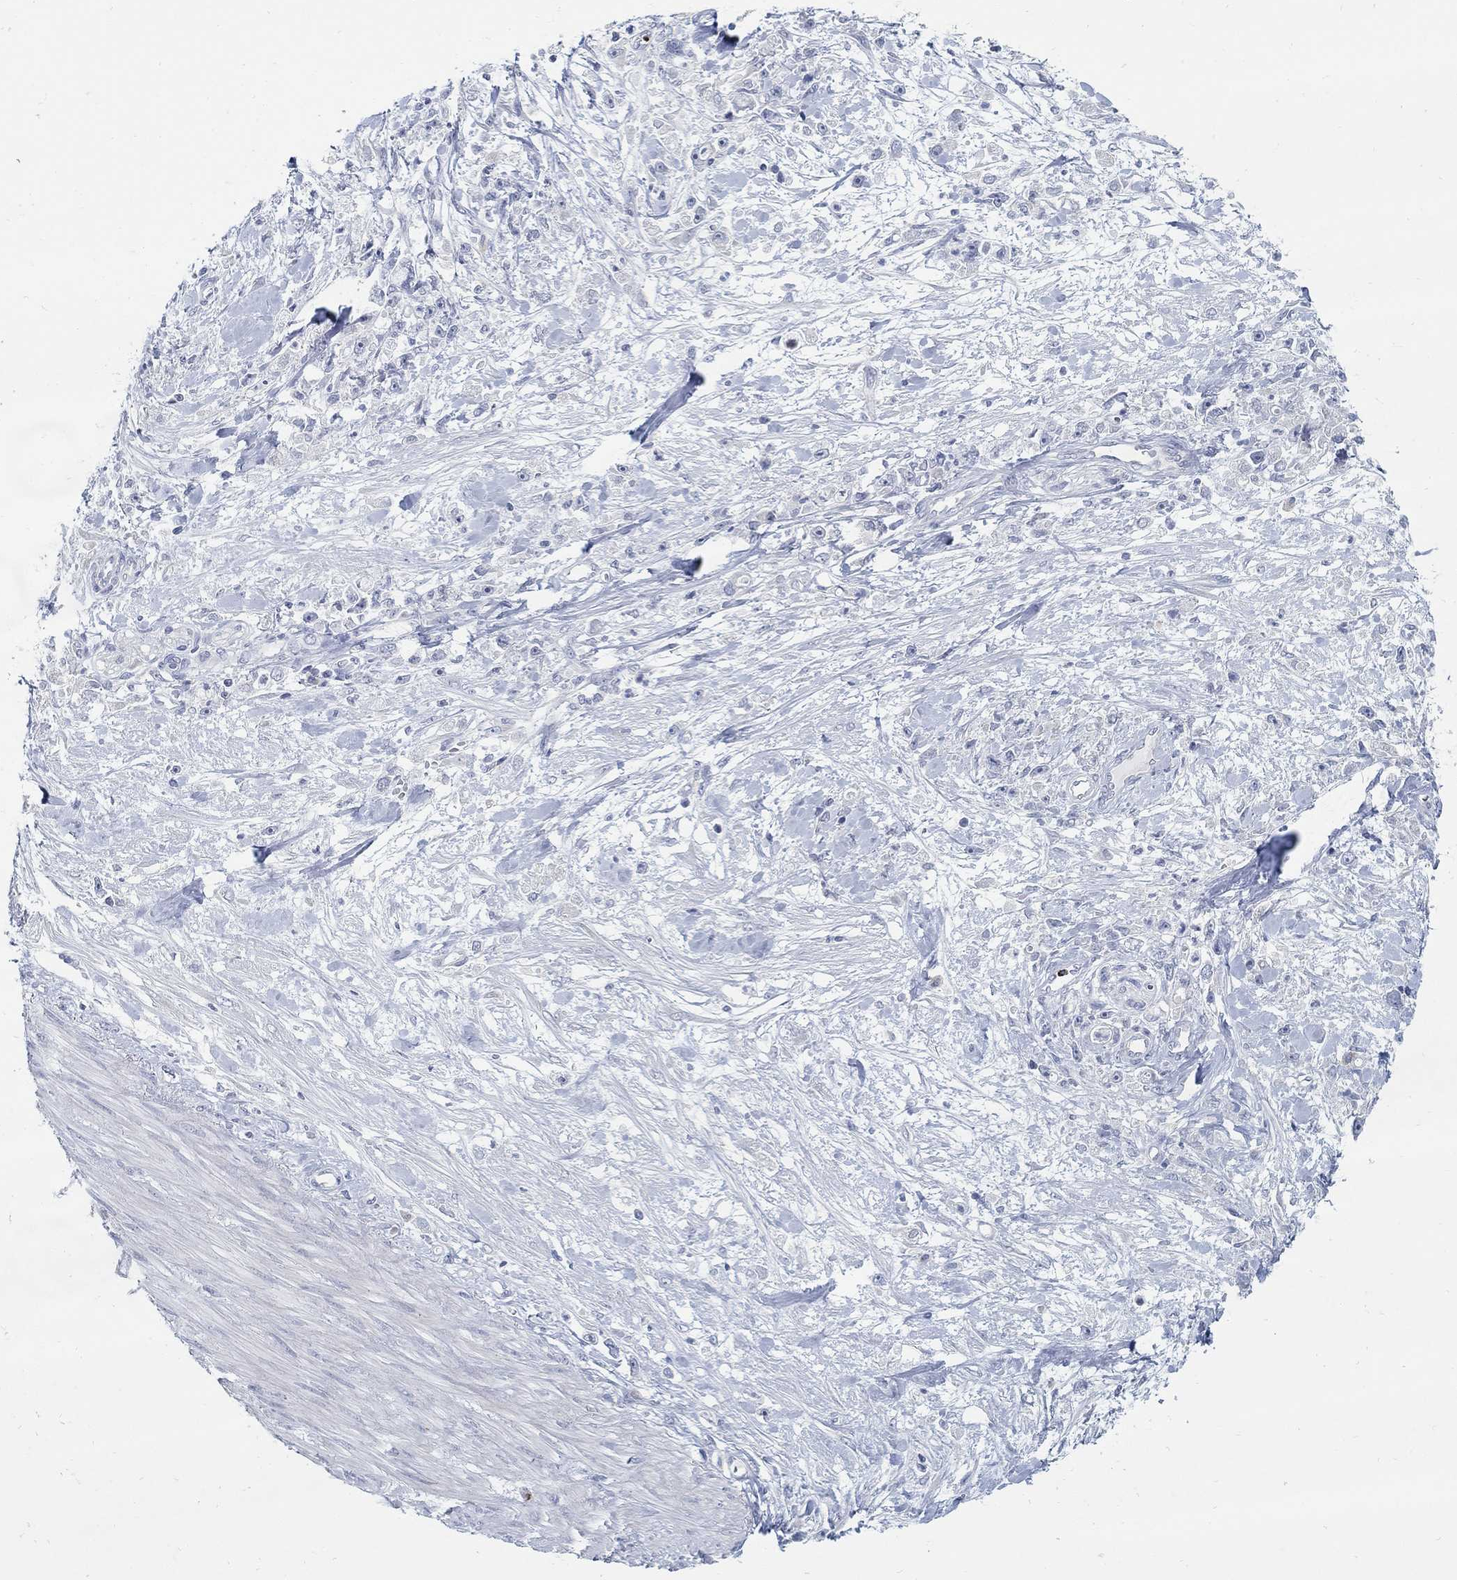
{"staining": {"intensity": "negative", "quantity": "none", "location": "none"}, "tissue": "stomach cancer", "cell_type": "Tumor cells", "image_type": "cancer", "snomed": [{"axis": "morphology", "description": "Adenocarcinoma, NOS"}, {"axis": "topography", "description": "Stomach"}], "caption": "The immunohistochemistry (IHC) image has no significant expression in tumor cells of stomach cancer tissue.", "gene": "ANO7", "patient": {"sex": "female", "age": 59}}